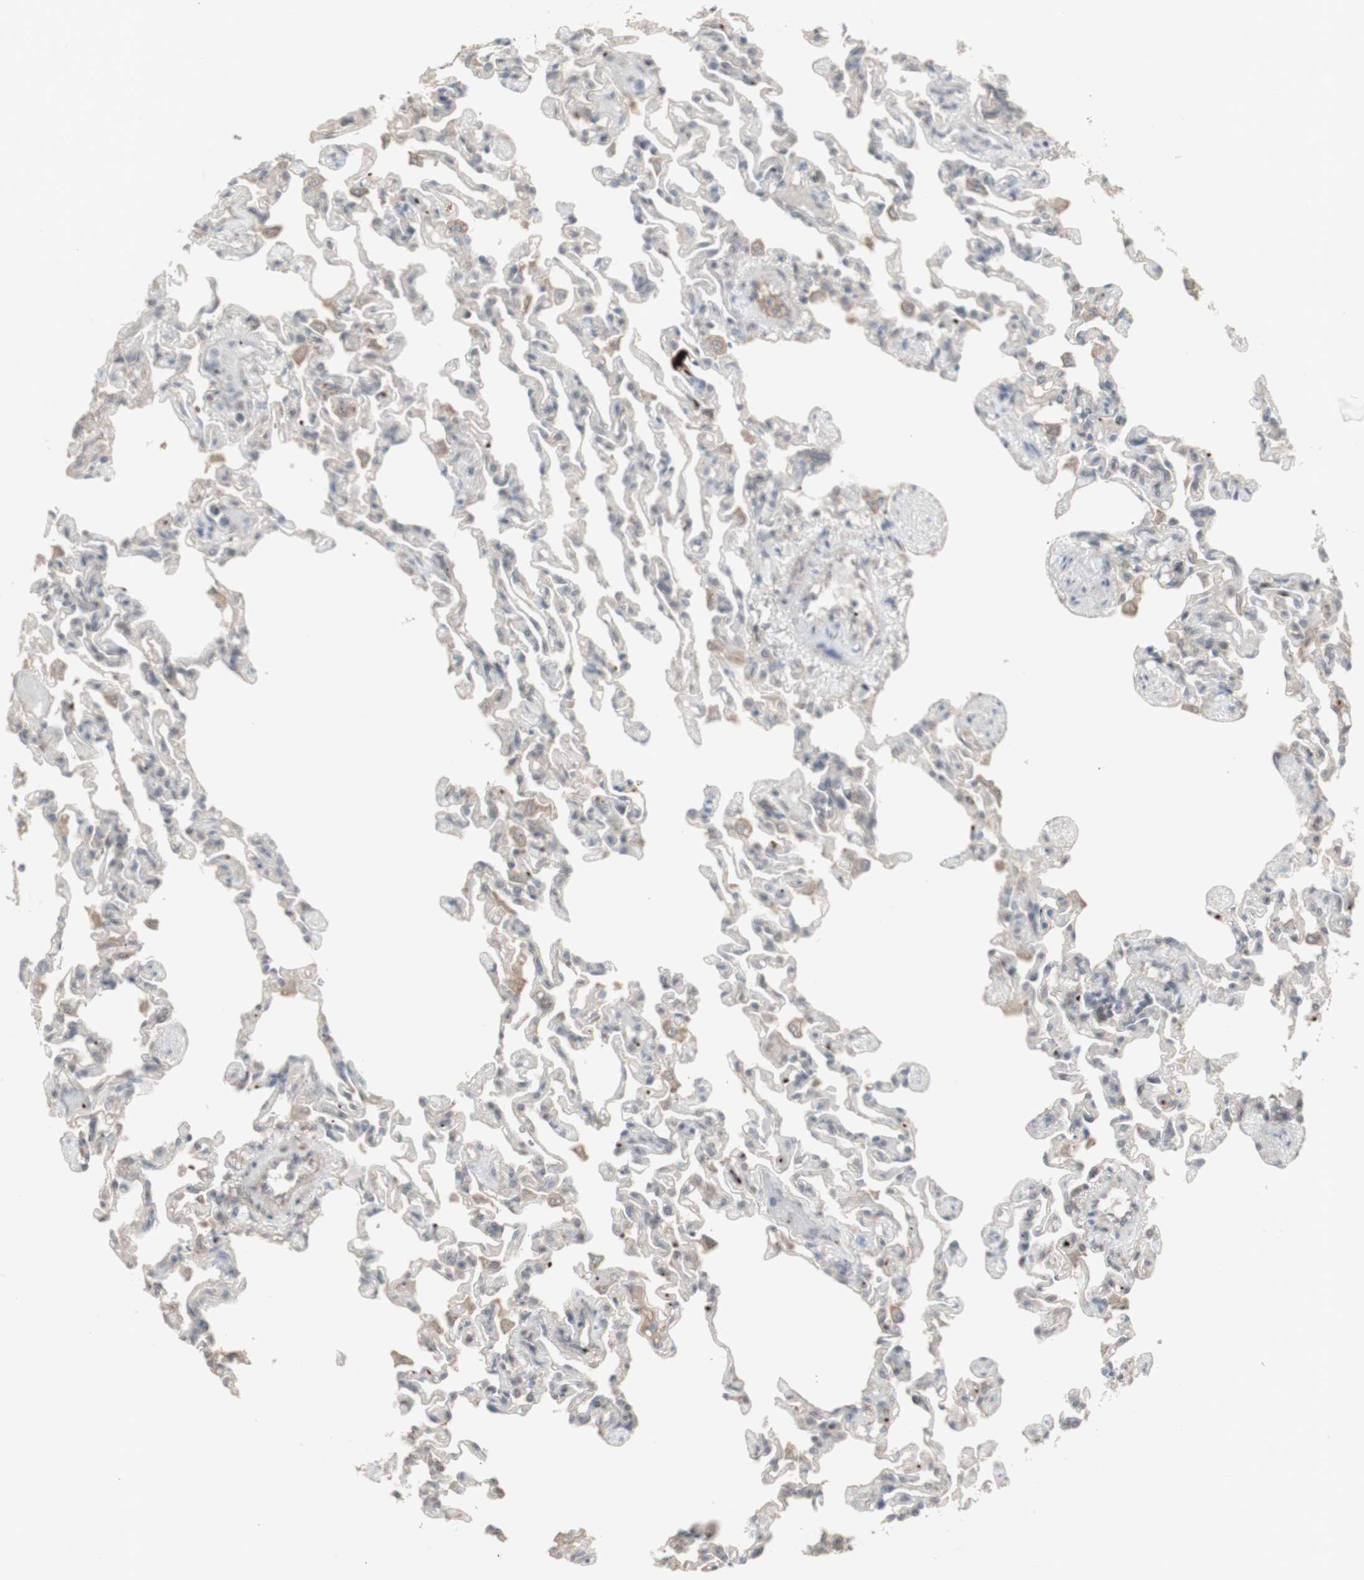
{"staining": {"intensity": "moderate", "quantity": "25%-75%", "location": "cytoplasmic/membranous"}, "tissue": "lung", "cell_type": "Alveolar cells", "image_type": "normal", "snomed": [{"axis": "morphology", "description": "Normal tissue, NOS"}, {"axis": "topography", "description": "Lung"}], "caption": "The image exhibits staining of normal lung, revealing moderate cytoplasmic/membranous protein expression (brown color) within alveolar cells.", "gene": "ALOX12", "patient": {"sex": "male", "age": 21}}